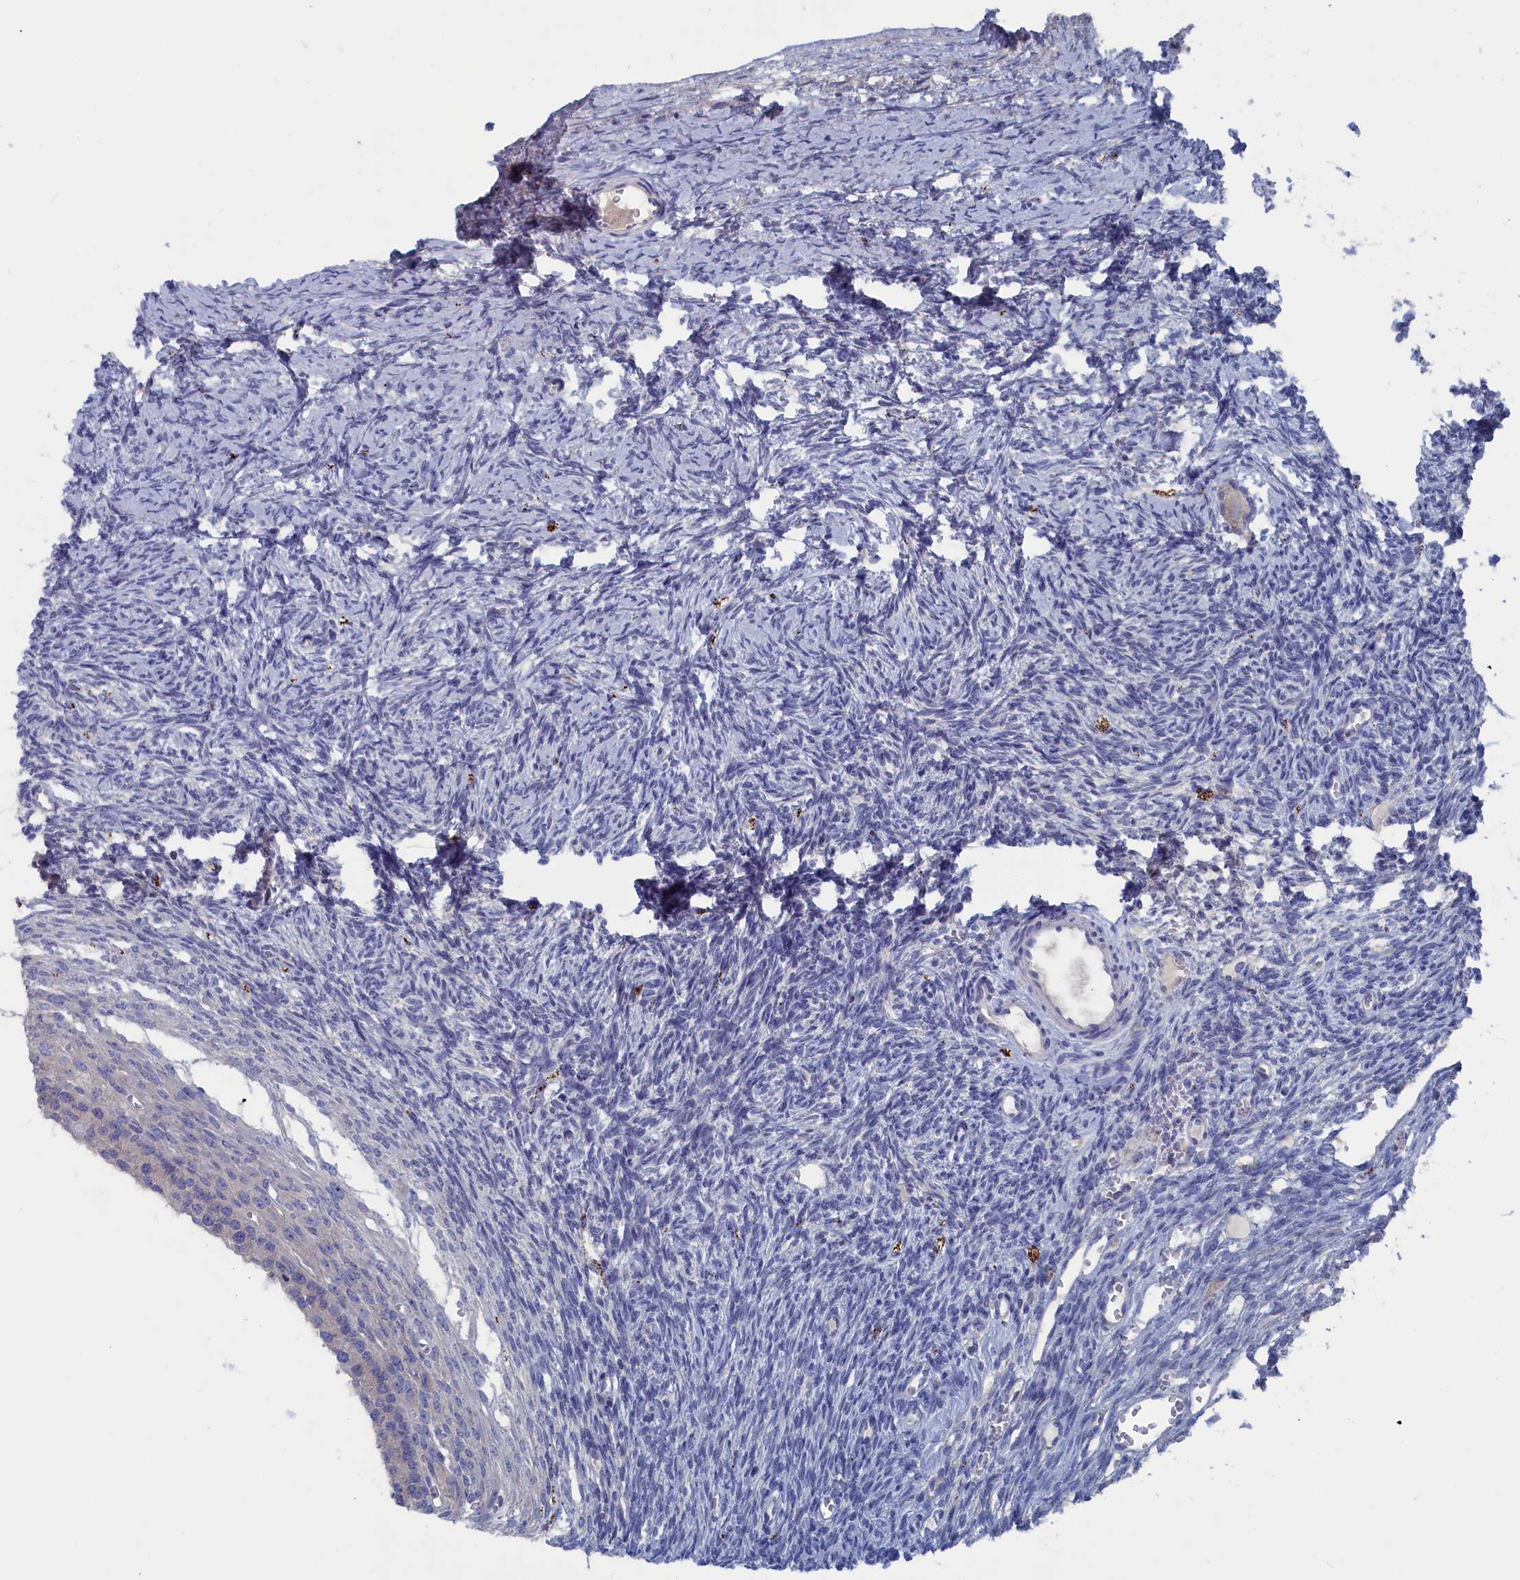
{"staining": {"intensity": "weak", "quantity": "<25%", "location": "cytoplasmic/membranous"}, "tissue": "ovary", "cell_type": "Follicle cells", "image_type": "normal", "snomed": [{"axis": "morphology", "description": "Normal tissue, NOS"}, {"axis": "topography", "description": "Ovary"}], "caption": "Immunohistochemistry (IHC) histopathology image of normal ovary: ovary stained with DAB (3,3'-diaminobenzidine) reveals no significant protein expression in follicle cells.", "gene": "CEND1", "patient": {"sex": "female", "age": 39}}